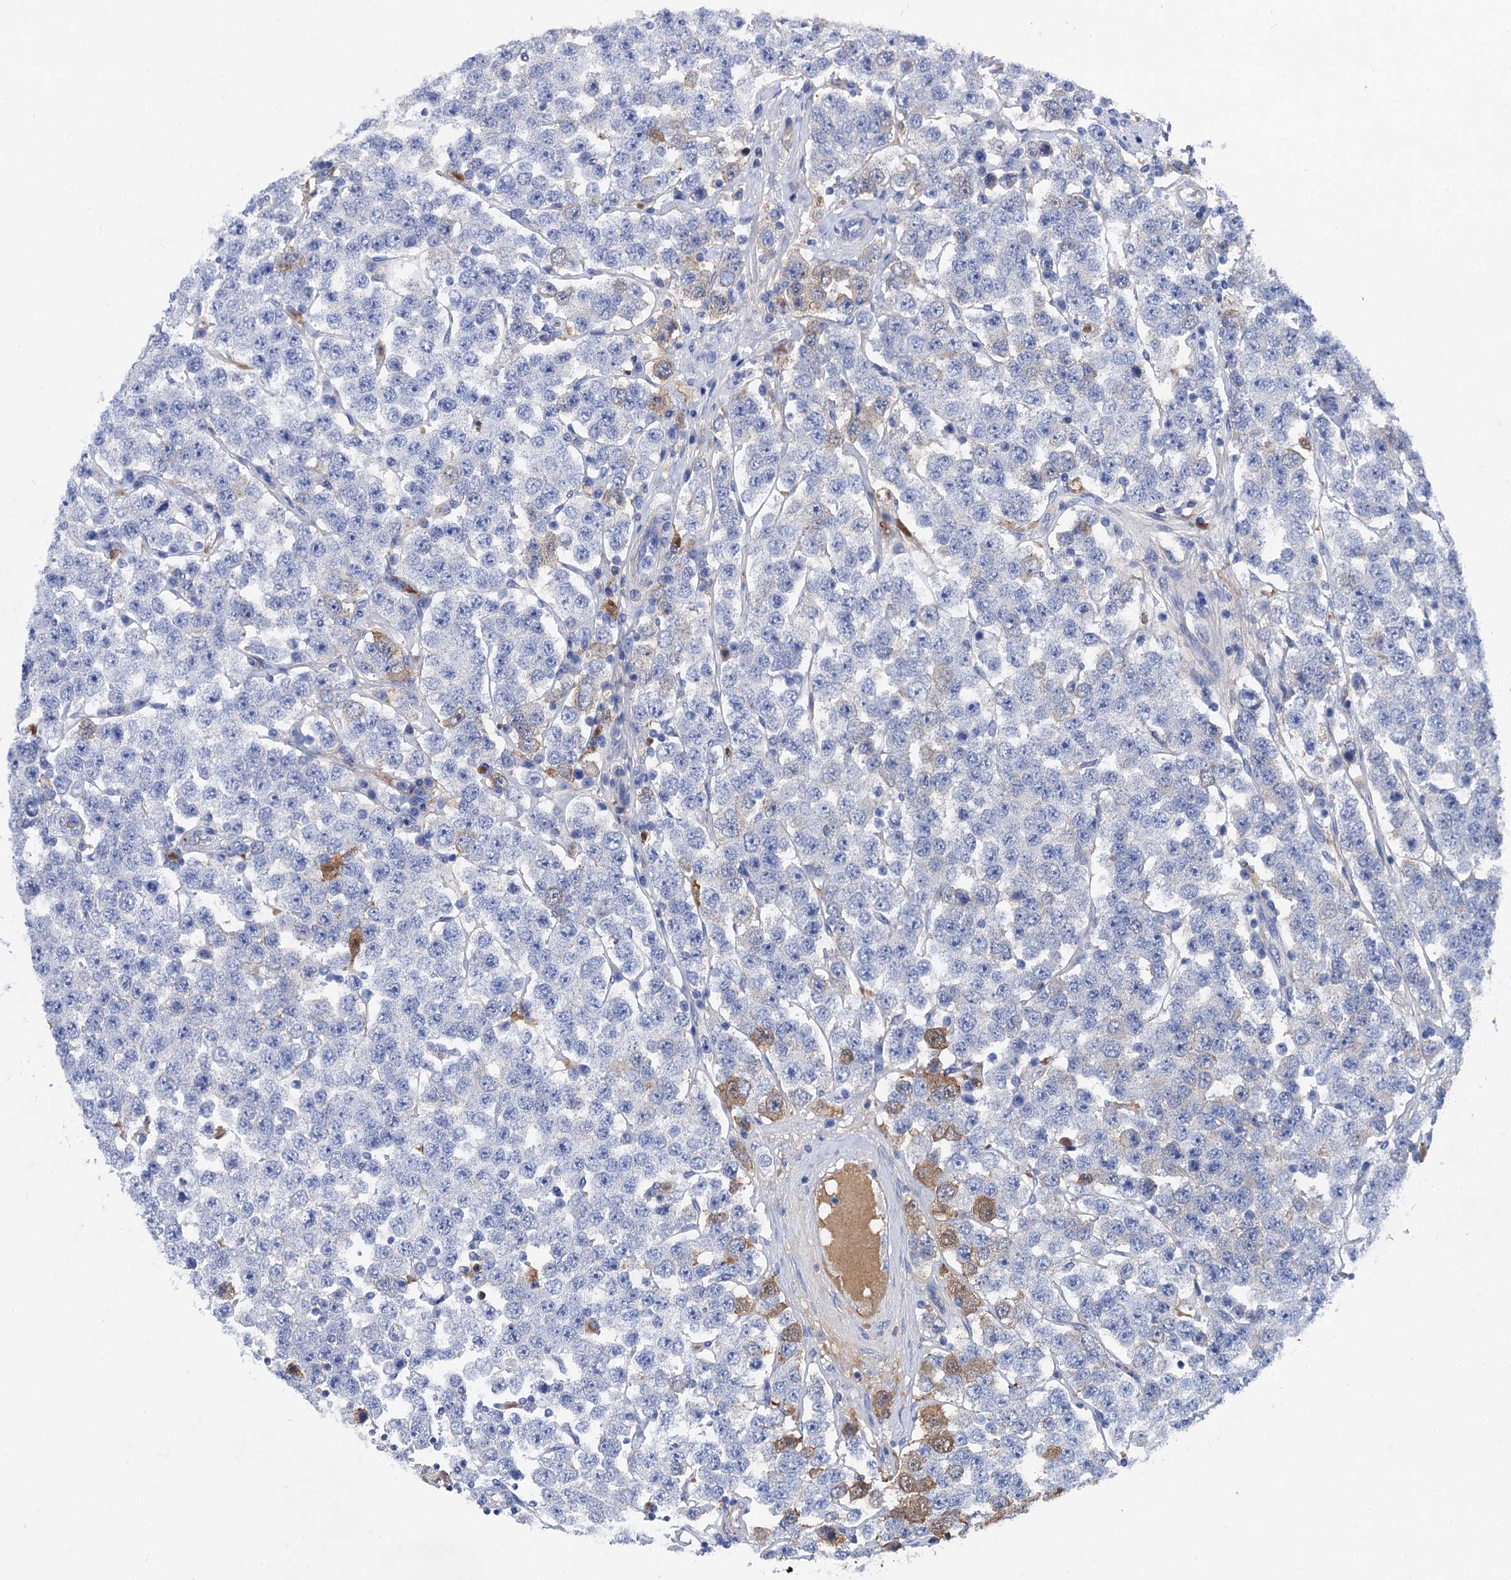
{"staining": {"intensity": "negative", "quantity": "none", "location": "none"}, "tissue": "testis cancer", "cell_type": "Tumor cells", "image_type": "cancer", "snomed": [{"axis": "morphology", "description": "Seminoma, NOS"}, {"axis": "topography", "description": "Testis"}], "caption": "Immunohistochemistry (IHC) micrograph of neoplastic tissue: human seminoma (testis) stained with DAB (3,3'-diaminobenzidine) reveals no significant protein expression in tumor cells.", "gene": "TMEM72", "patient": {"sex": "male", "age": 28}}